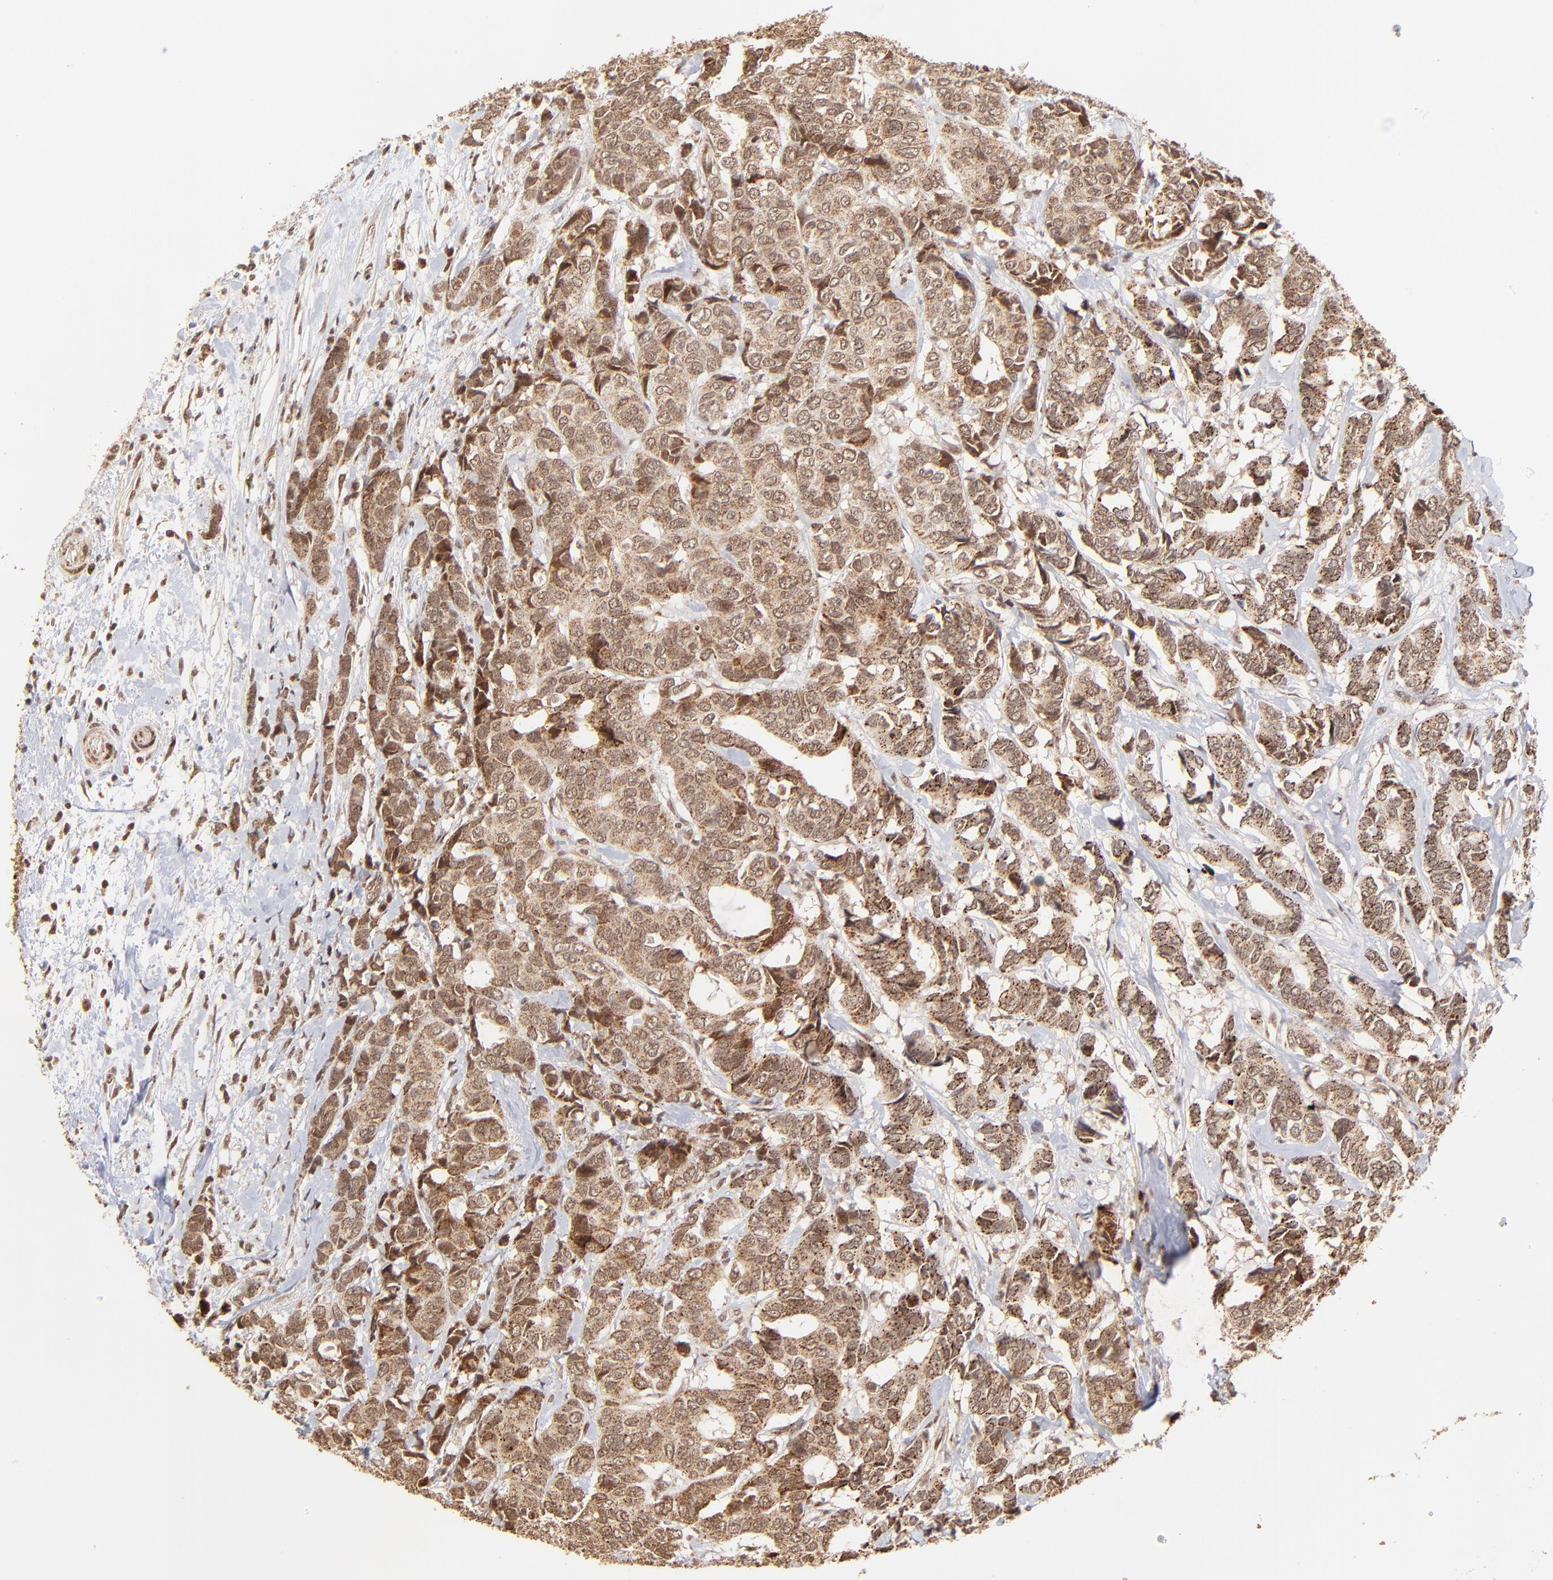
{"staining": {"intensity": "moderate", "quantity": ">75%", "location": "cytoplasmic/membranous"}, "tissue": "breast cancer", "cell_type": "Tumor cells", "image_type": "cancer", "snomed": [{"axis": "morphology", "description": "Duct carcinoma"}, {"axis": "topography", "description": "Breast"}], "caption": "Immunohistochemical staining of human breast cancer (infiltrating ductal carcinoma) shows moderate cytoplasmic/membranous protein staining in about >75% of tumor cells.", "gene": "MED15", "patient": {"sex": "female", "age": 87}}